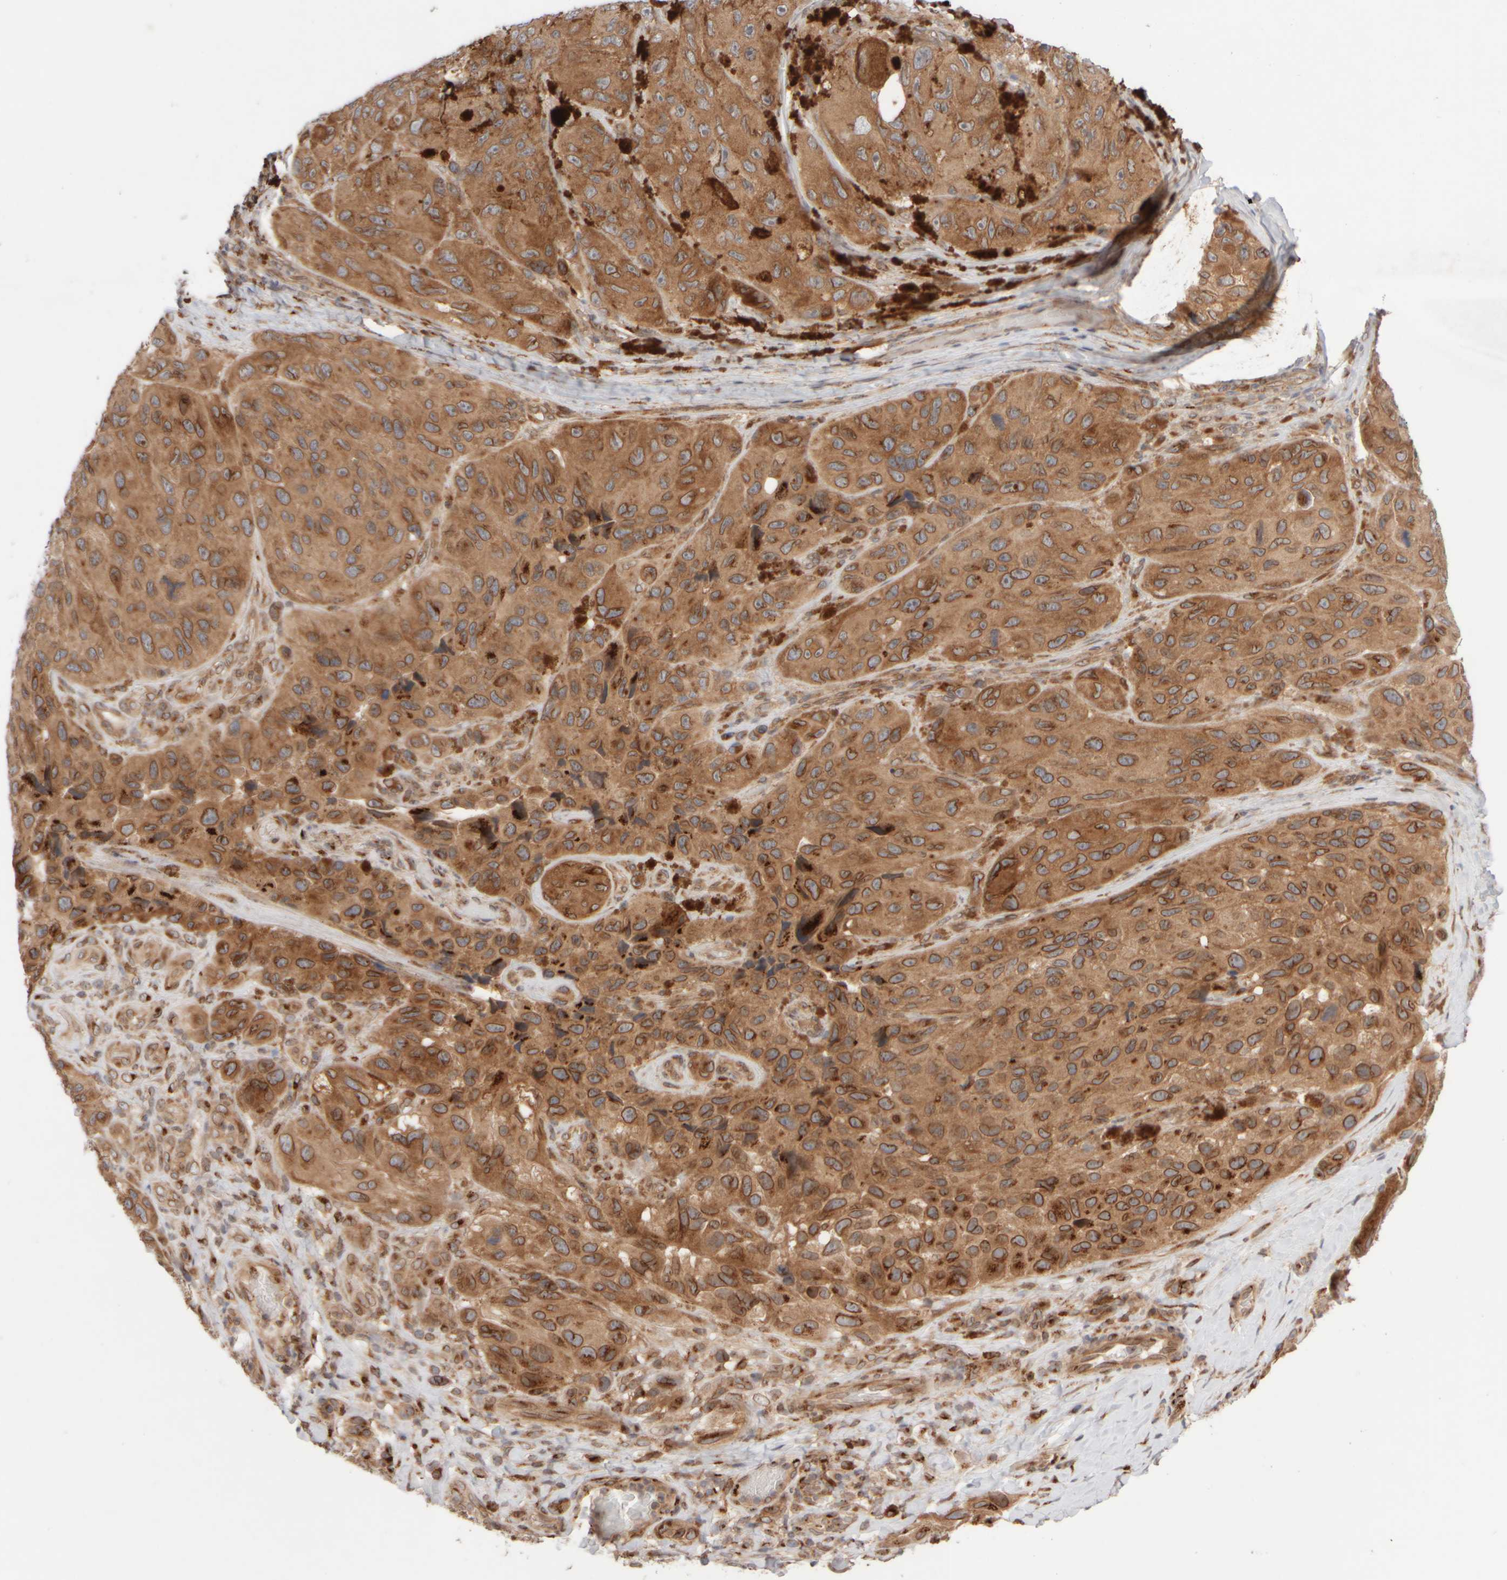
{"staining": {"intensity": "moderate", "quantity": ">75%", "location": "cytoplasmic/membranous,nuclear"}, "tissue": "melanoma", "cell_type": "Tumor cells", "image_type": "cancer", "snomed": [{"axis": "morphology", "description": "Malignant melanoma, NOS"}, {"axis": "topography", "description": "Skin"}], "caption": "Immunohistochemistry (DAB (3,3'-diaminobenzidine)) staining of human malignant melanoma shows moderate cytoplasmic/membranous and nuclear protein staining in about >75% of tumor cells.", "gene": "GCN1", "patient": {"sex": "female", "age": 73}}